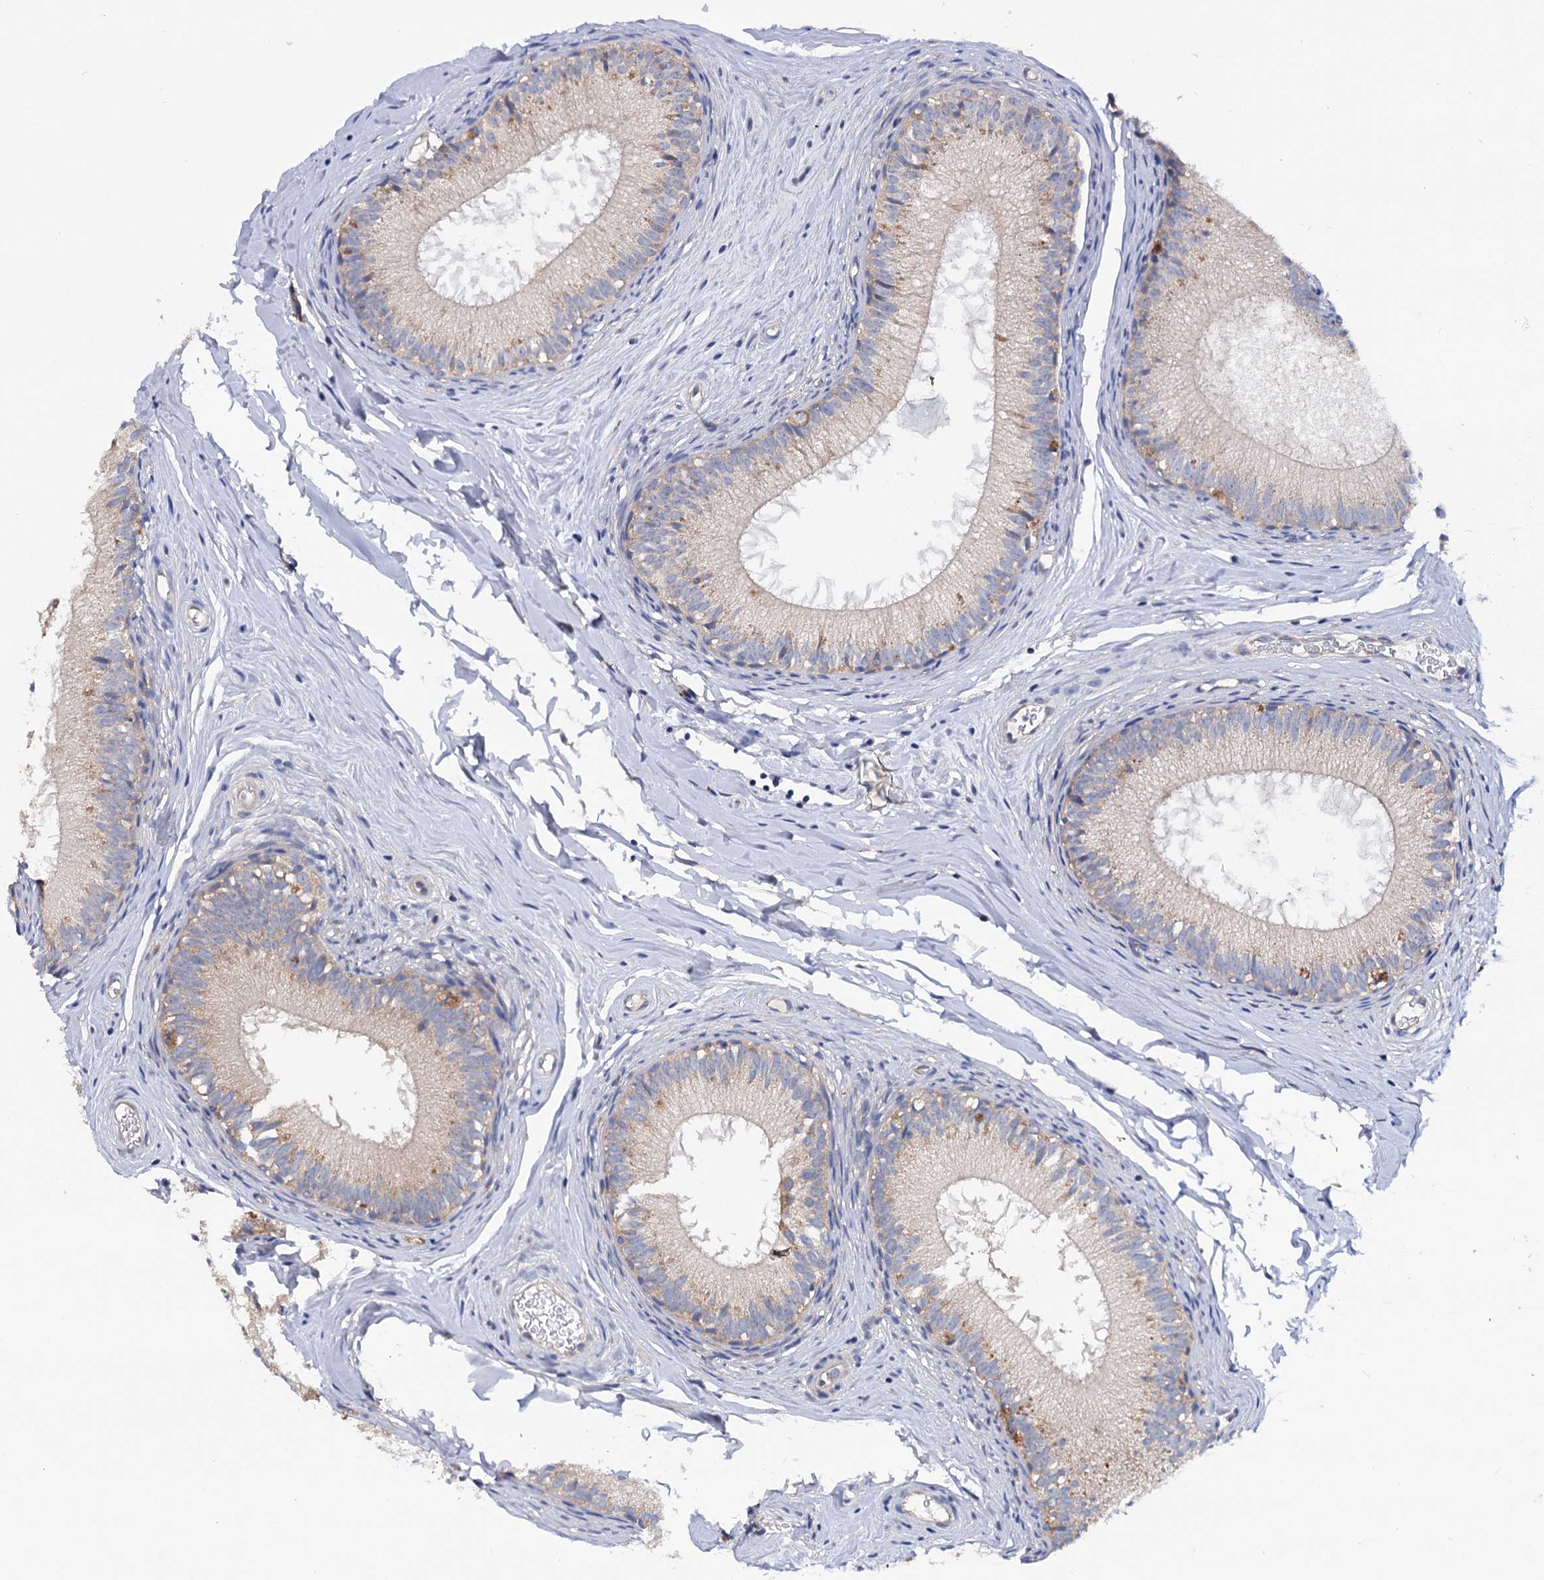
{"staining": {"intensity": "weak", "quantity": "25%-75%", "location": "cytoplasmic/membranous"}, "tissue": "epididymis", "cell_type": "Glandular cells", "image_type": "normal", "snomed": [{"axis": "morphology", "description": "Normal tissue, NOS"}, {"axis": "topography", "description": "Epididymis"}], "caption": "Epididymis stained with immunohistochemistry (IHC) displays weak cytoplasmic/membranous expression in approximately 25%-75% of glandular cells. The staining is performed using DAB (3,3'-diaminobenzidine) brown chromogen to label protein expression. The nuclei are counter-stained blue using hematoxylin.", "gene": "TRIM55", "patient": {"sex": "male", "age": 34}}